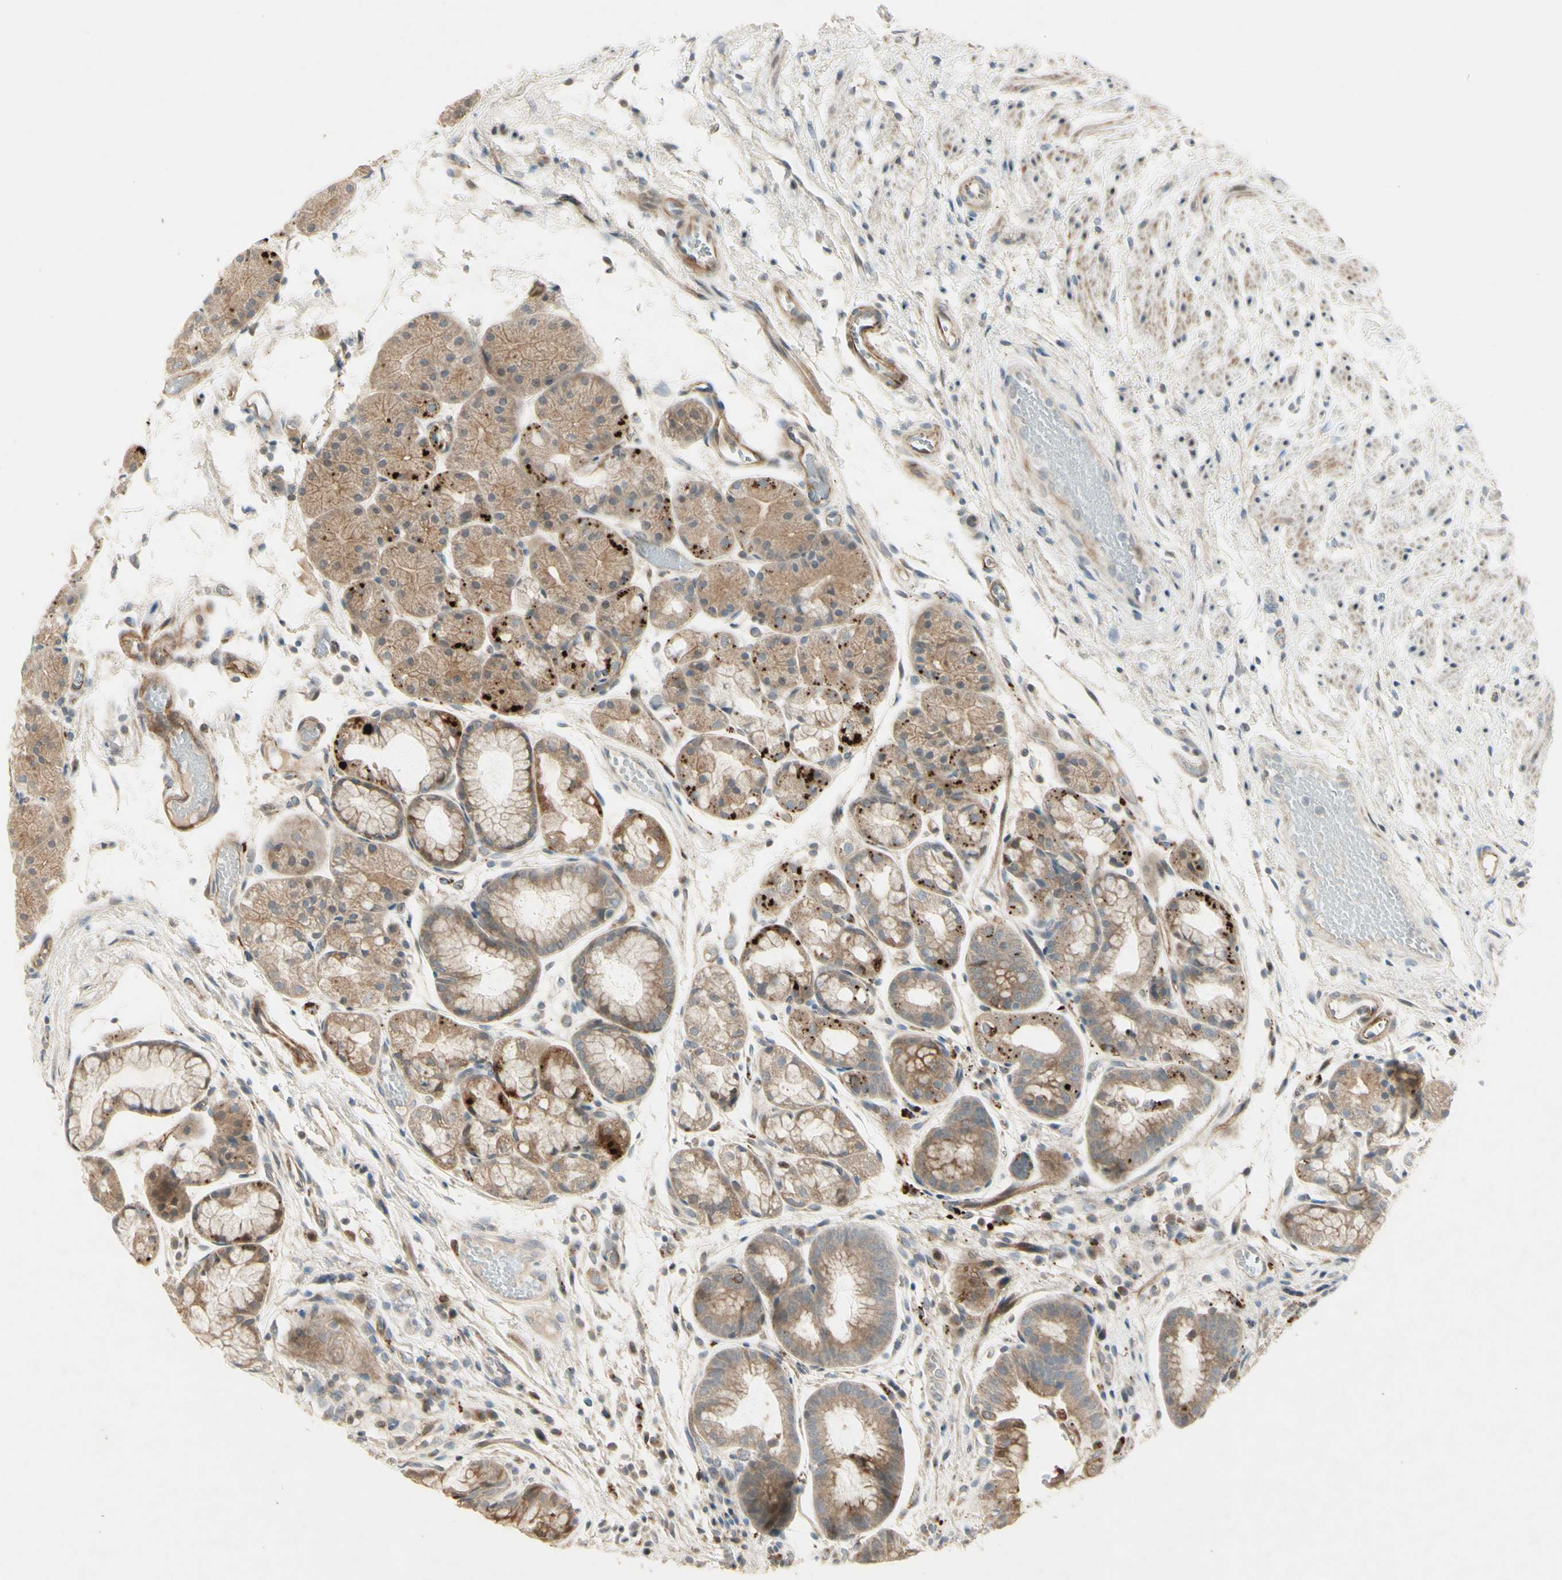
{"staining": {"intensity": "moderate", "quantity": ">75%", "location": "cytoplasmic/membranous"}, "tissue": "stomach", "cell_type": "Glandular cells", "image_type": "normal", "snomed": [{"axis": "morphology", "description": "Normal tissue, NOS"}, {"axis": "topography", "description": "Stomach, upper"}], "caption": "A photomicrograph of human stomach stained for a protein shows moderate cytoplasmic/membranous brown staining in glandular cells.", "gene": "NDFIP1", "patient": {"sex": "male", "age": 72}}